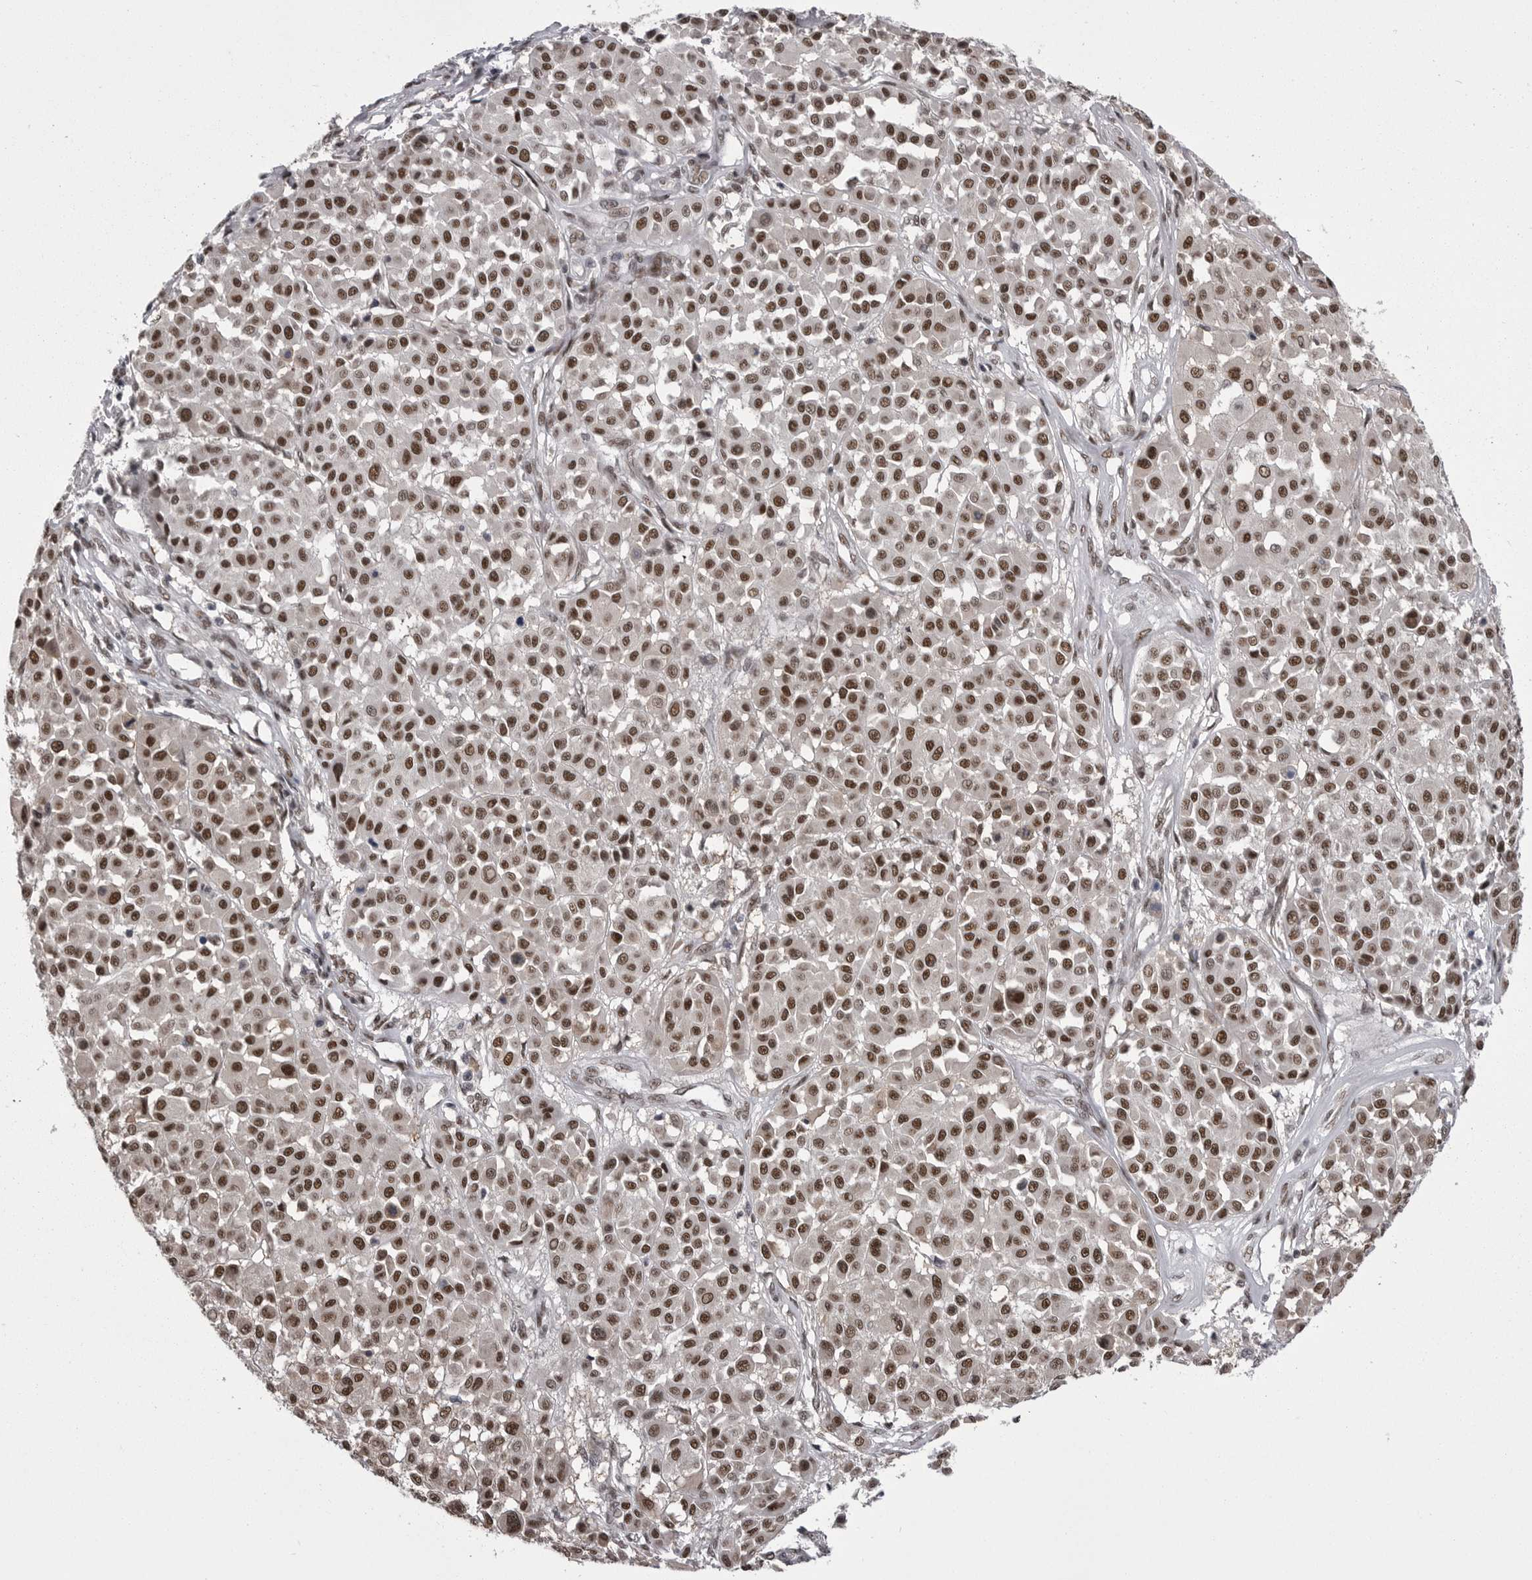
{"staining": {"intensity": "strong", "quantity": ">75%", "location": "nuclear"}, "tissue": "melanoma", "cell_type": "Tumor cells", "image_type": "cancer", "snomed": [{"axis": "morphology", "description": "Malignant melanoma, Metastatic site"}, {"axis": "topography", "description": "Soft tissue"}], "caption": "Approximately >75% of tumor cells in malignant melanoma (metastatic site) display strong nuclear protein expression as visualized by brown immunohistochemical staining.", "gene": "MEPCE", "patient": {"sex": "male", "age": 41}}